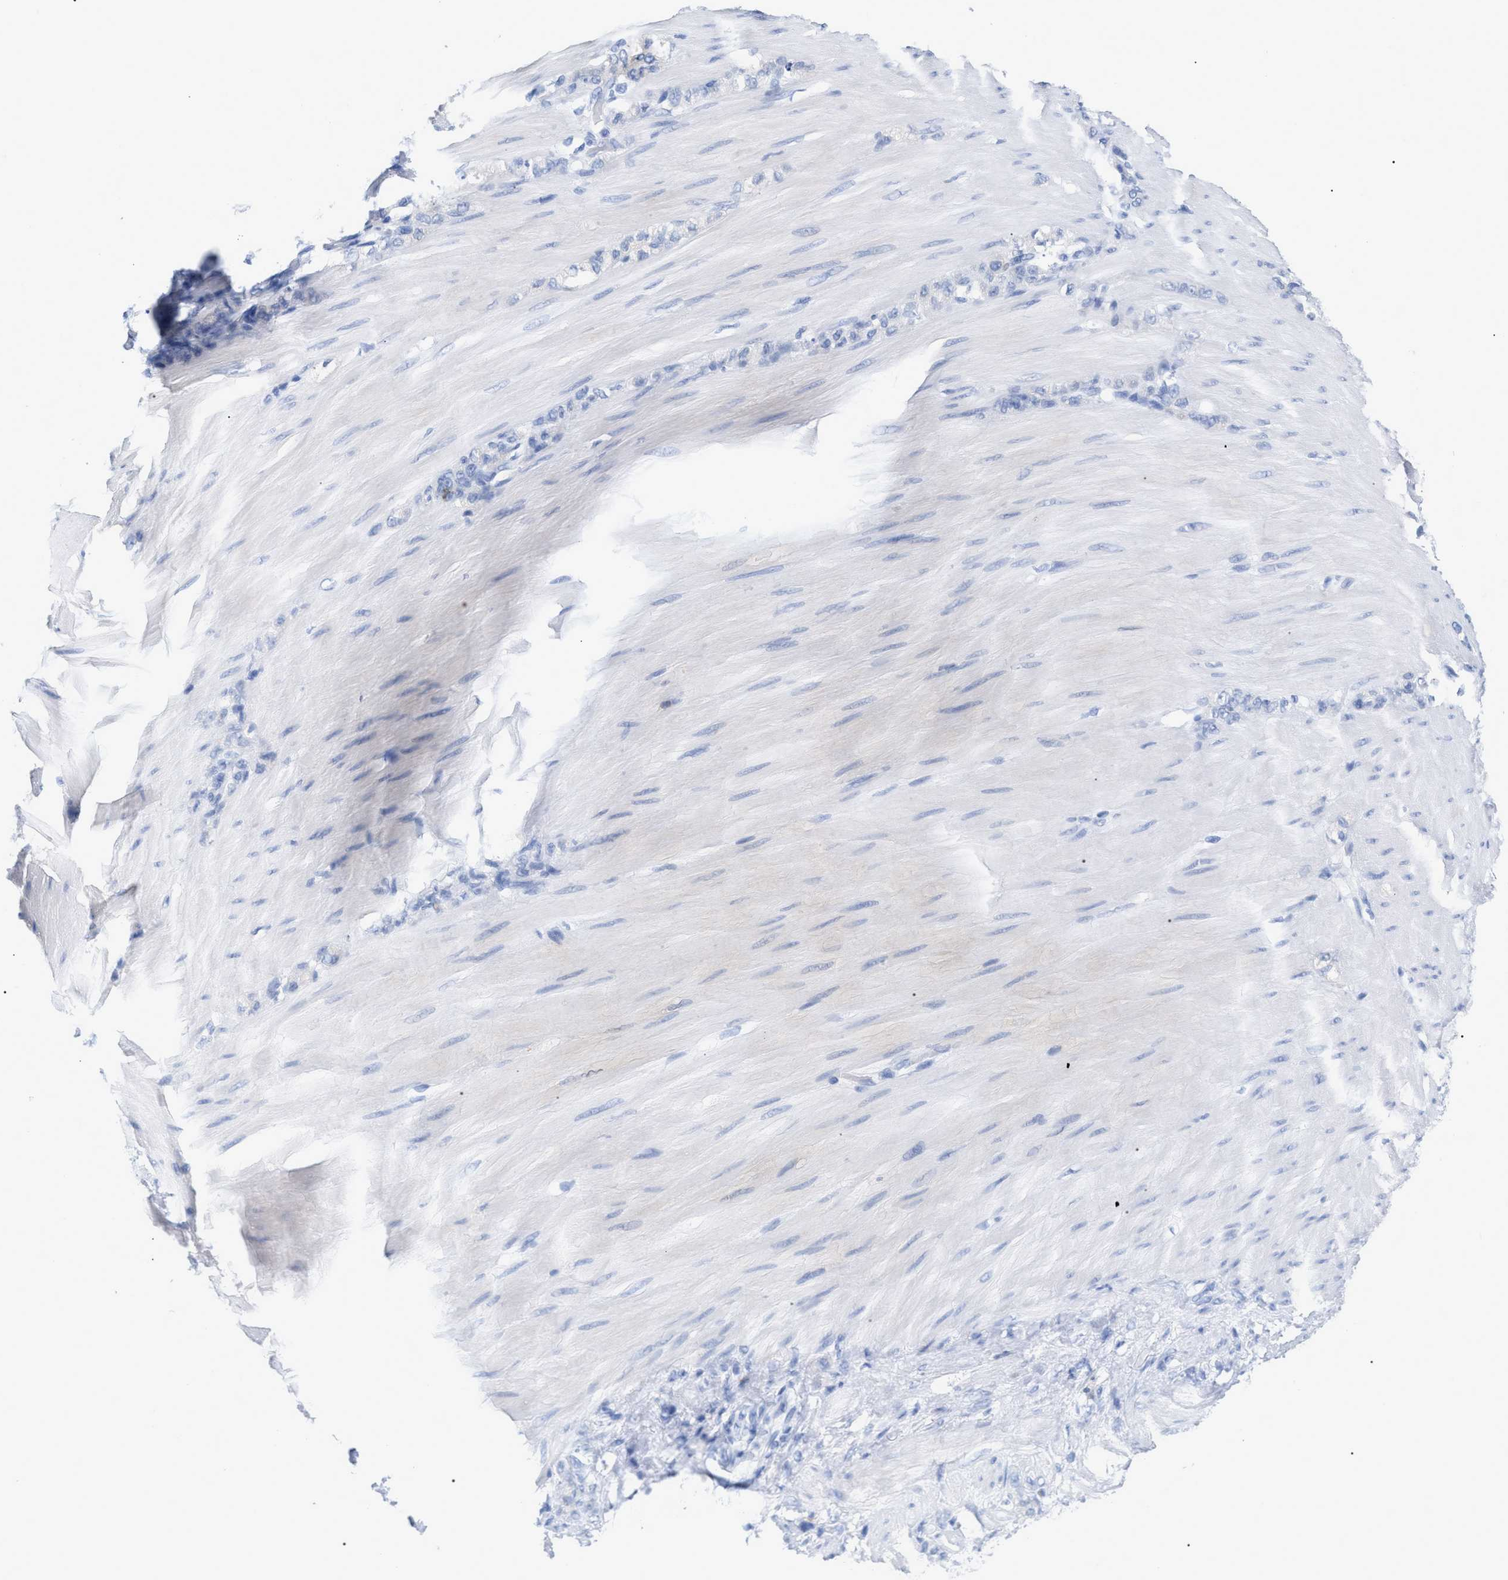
{"staining": {"intensity": "negative", "quantity": "none", "location": "none"}, "tissue": "stomach cancer", "cell_type": "Tumor cells", "image_type": "cancer", "snomed": [{"axis": "morphology", "description": "Normal tissue, NOS"}, {"axis": "morphology", "description": "Adenocarcinoma, NOS"}, {"axis": "topography", "description": "Stomach"}], "caption": "Human stomach adenocarcinoma stained for a protein using IHC exhibits no staining in tumor cells.", "gene": "CD5", "patient": {"sex": "male", "age": 82}}